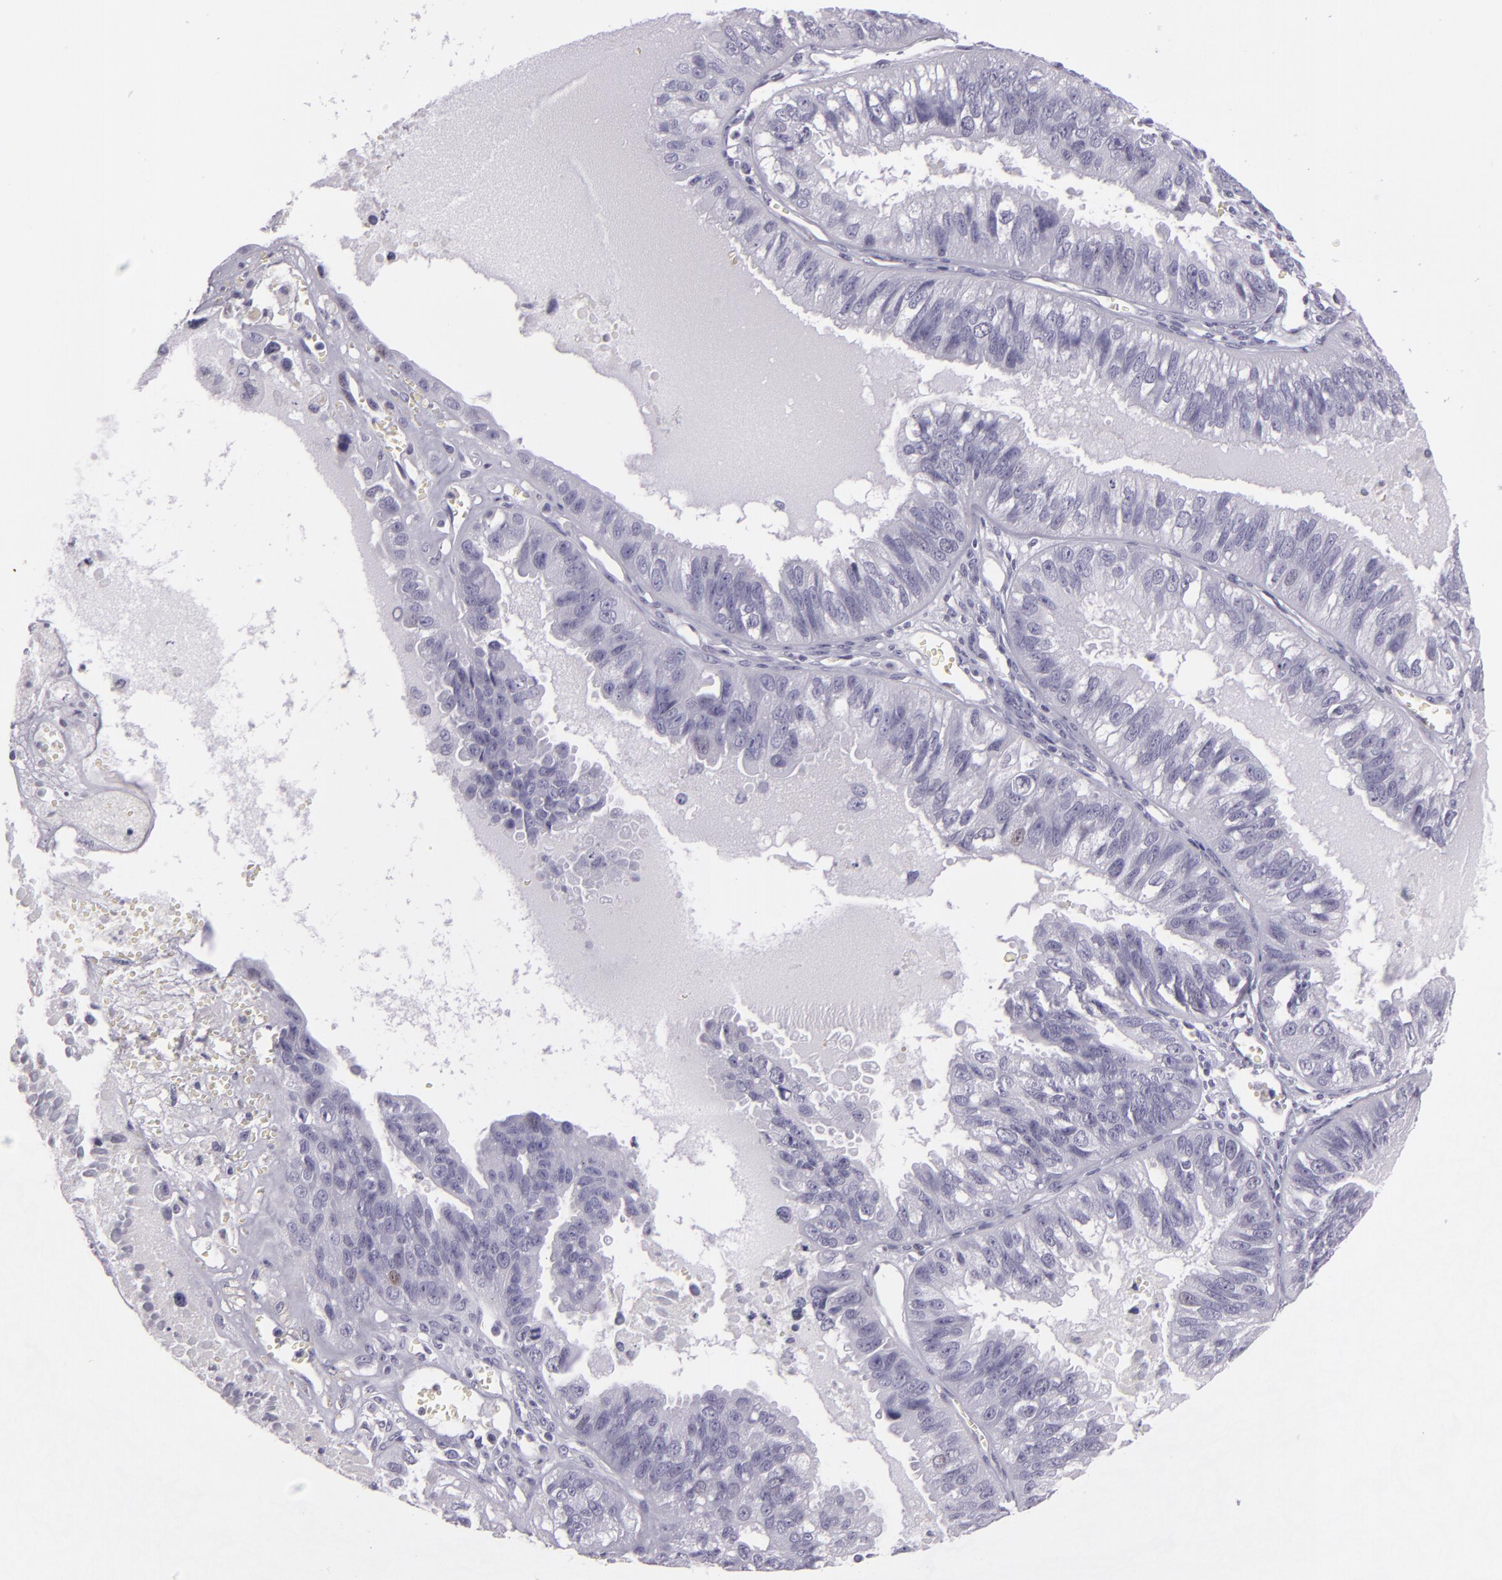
{"staining": {"intensity": "negative", "quantity": "none", "location": "none"}, "tissue": "ovarian cancer", "cell_type": "Tumor cells", "image_type": "cancer", "snomed": [{"axis": "morphology", "description": "Carcinoma, endometroid"}, {"axis": "topography", "description": "Ovary"}], "caption": "High magnification brightfield microscopy of ovarian cancer (endometroid carcinoma) stained with DAB (brown) and counterstained with hematoxylin (blue): tumor cells show no significant expression. The staining is performed using DAB brown chromogen with nuclei counter-stained in using hematoxylin.", "gene": "MCM3", "patient": {"sex": "female", "age": 85}}